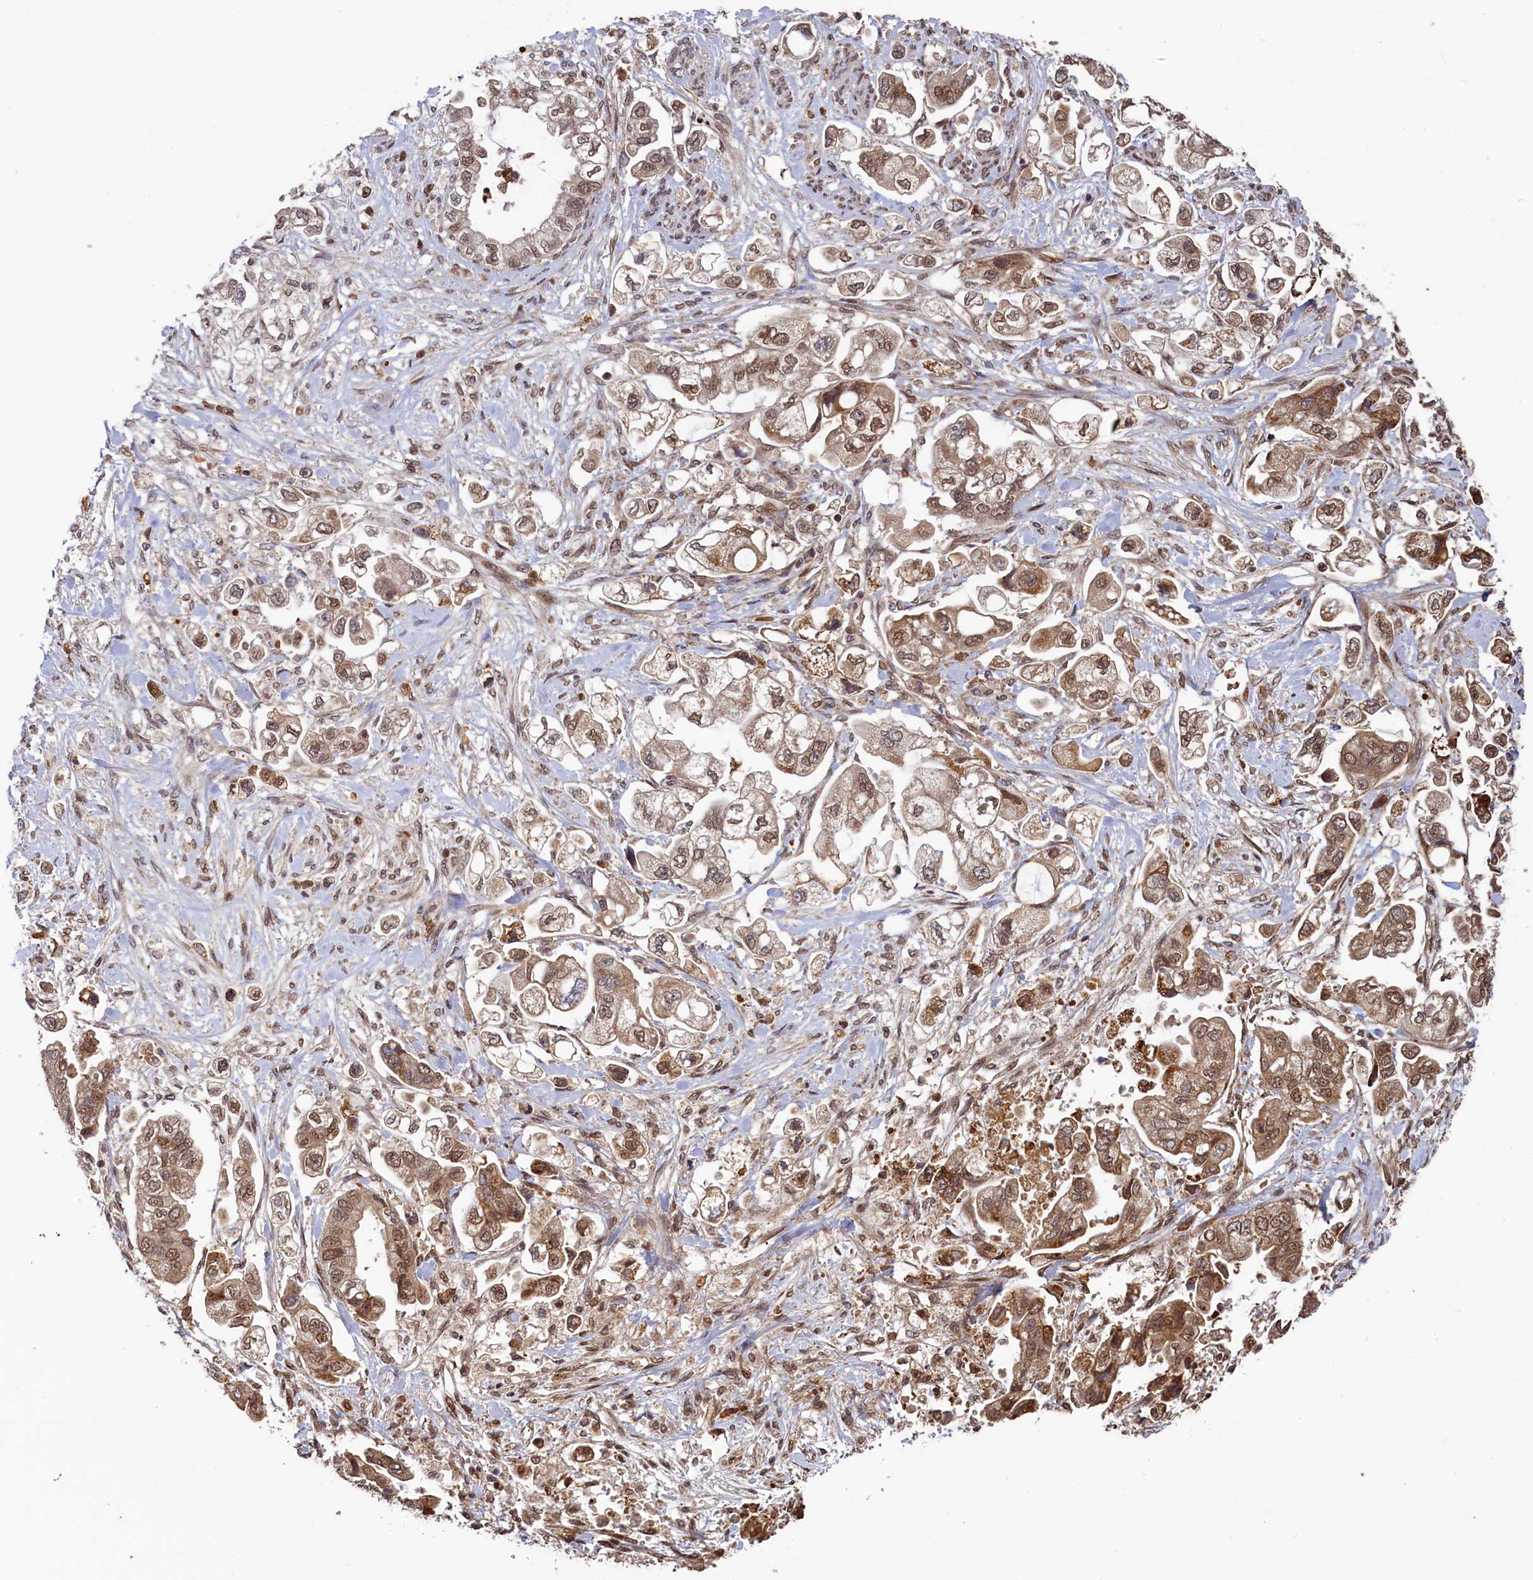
{"staining": {"intensity": "moderate", "quantity": ">75%", "location": "cytoplasmic/membranous,nuclear"}, "tissue": "stomach cancer", "cell_type": "Tumor cells", "image_type": "cancer", "snomed": [{"axis": "morphology", "description": "Adenocarcinoma, NOS"}, {"axis": "topography", "description": "Stomach"}], "caption": "IHC histopathology image of neoplastic tissue: human stomach cancer stained using IHC displays medium levels of moderate protein expression localized specifically in the cytoplasmic/membranous and nuclear of tumor cells, appearing as a cytoplasmic/membranous and nuclear brown color.", "gene": "NAE1", "patient": {"sex": "male", "age": 62}}